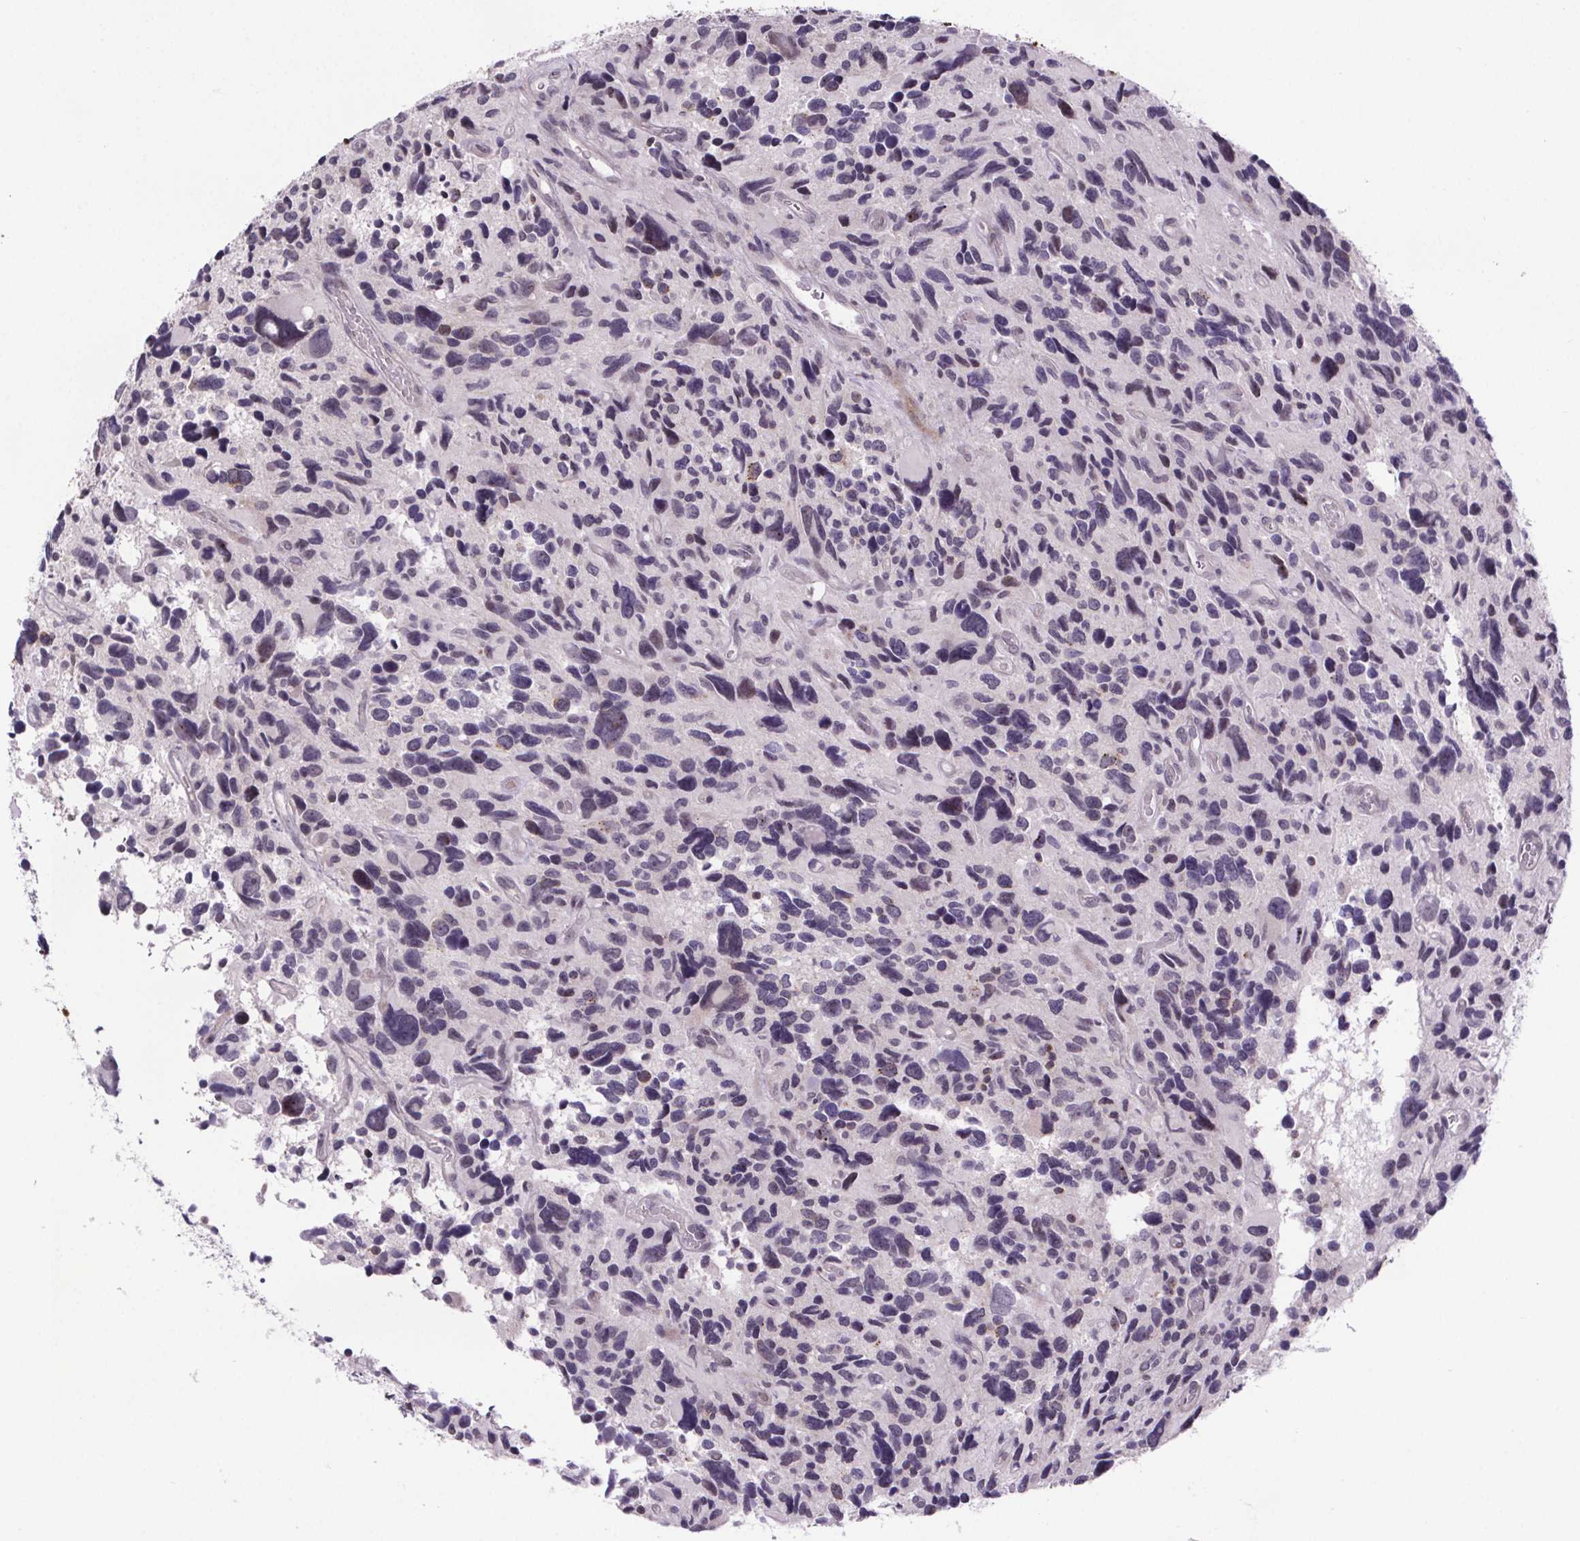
{"staining": {"intensity": "negative", "quantity": "none", "location": "none"}, "tissue": "glioma", "cell_type": "Tumor cells", "image_type": "cancer", "snomed": [{"axis": "morphology", "description": "Glioma, malignant, High grade"}, {"axis": "topography", "description": "Brain"}], "caption": "High magnification brightfield microscopy of glioma stained with DAB (3,3'-diaminobenzidine) (brown) and counterstained with hematoxylin (blue): tumor cells show no significant positivity. Nuclei are stained in blue.", "gene": "TTC12", "patient": {"sex": "male", "age": 46}}